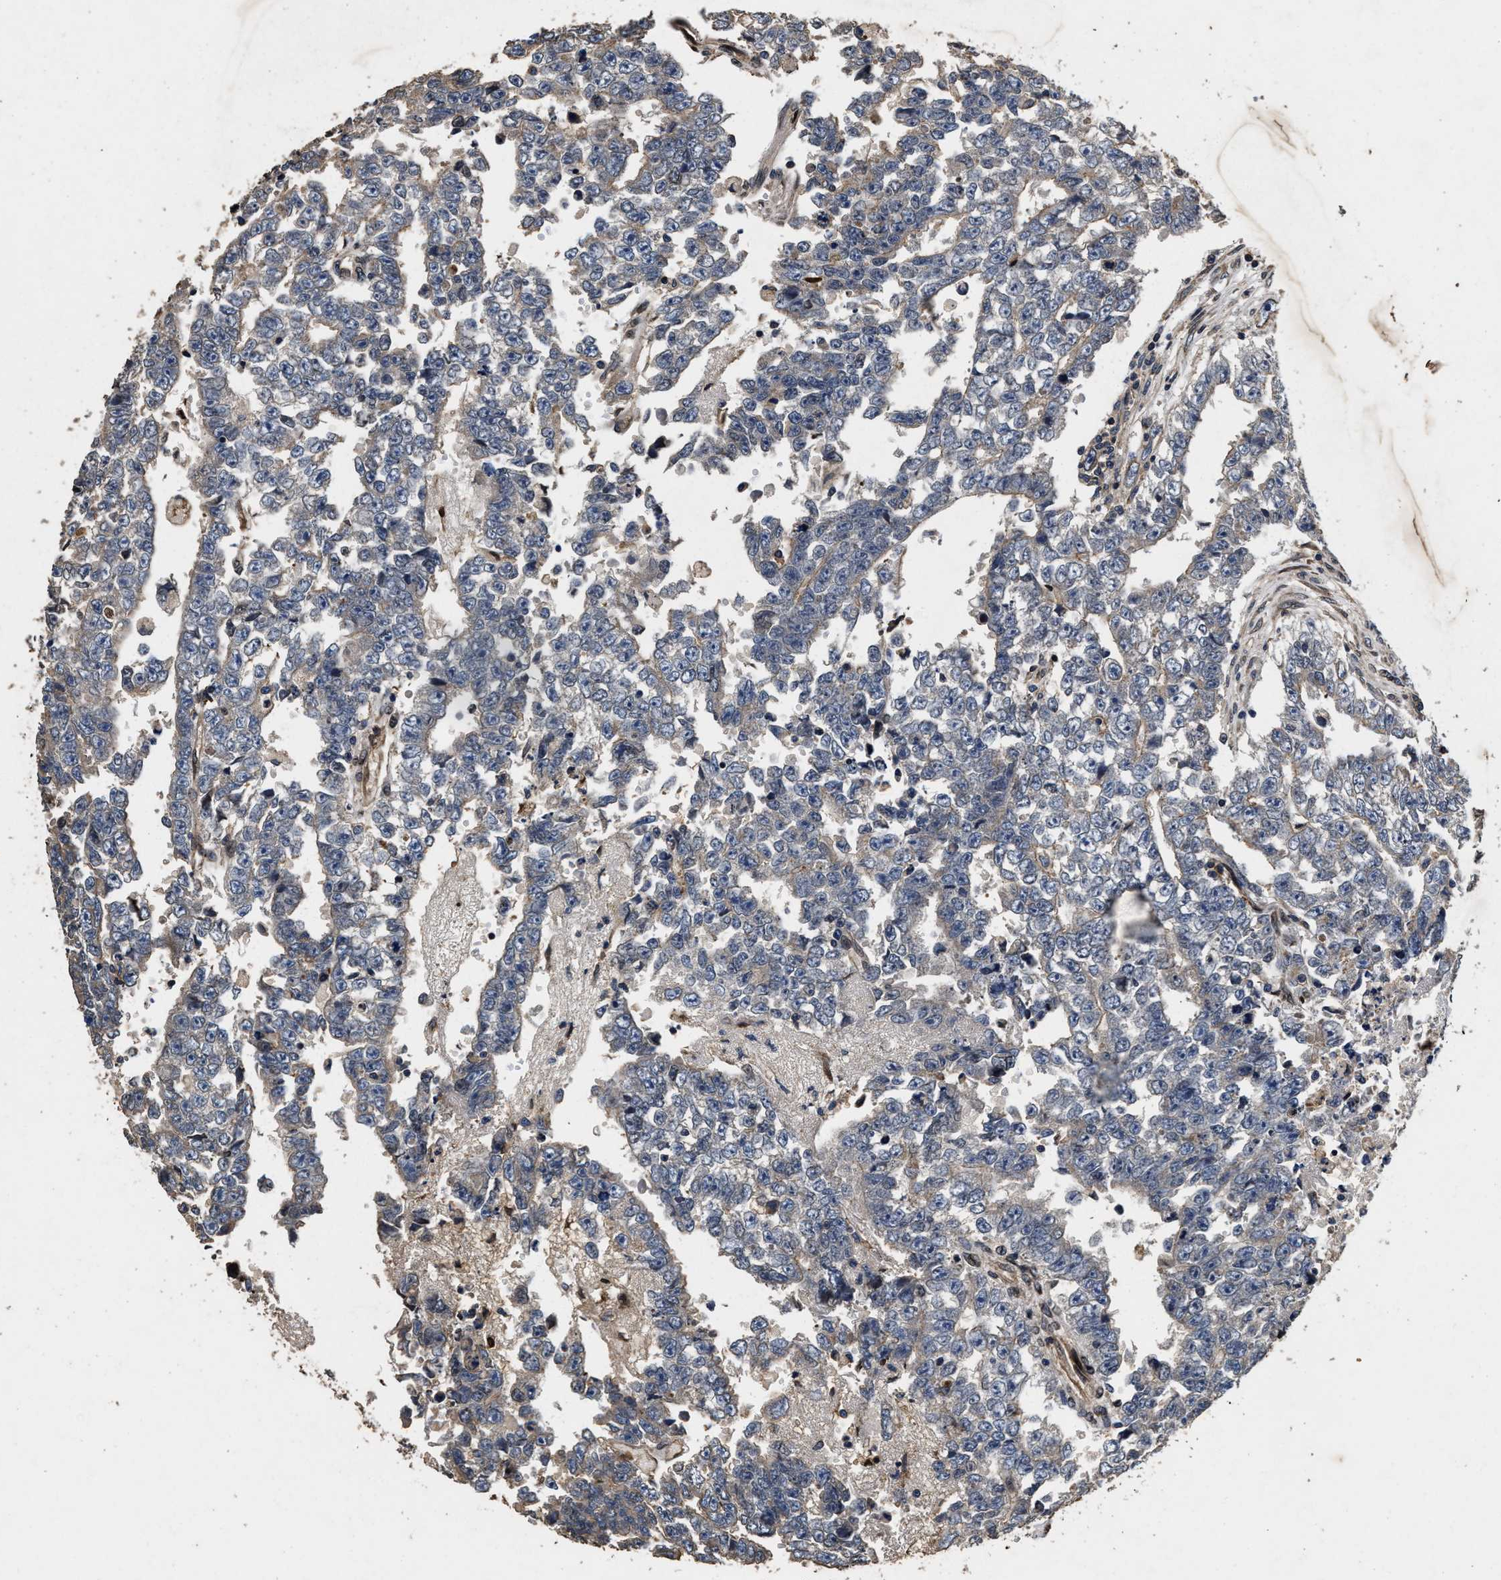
{"staining": {"intensity": "weak", "quantity": "25%-75%", "location": "cytoplasmic/membranous"}, "tissue": "testis cancer", "cell_type": "Tumor cells", "image_type": "cancer", "snomed": [{"axis": "morphology", "description": "Carcinoma, Embryonal, NOS"}, {"axis": "topography", "description": "Testis"}], "caption": "Tumor cells show low levels of weak cytoplasmic/membranous staining in about 25%-75% of cells in human testis cancer.", "gene": "ACCS", "patient": {"sex": "male", "age": 25}}